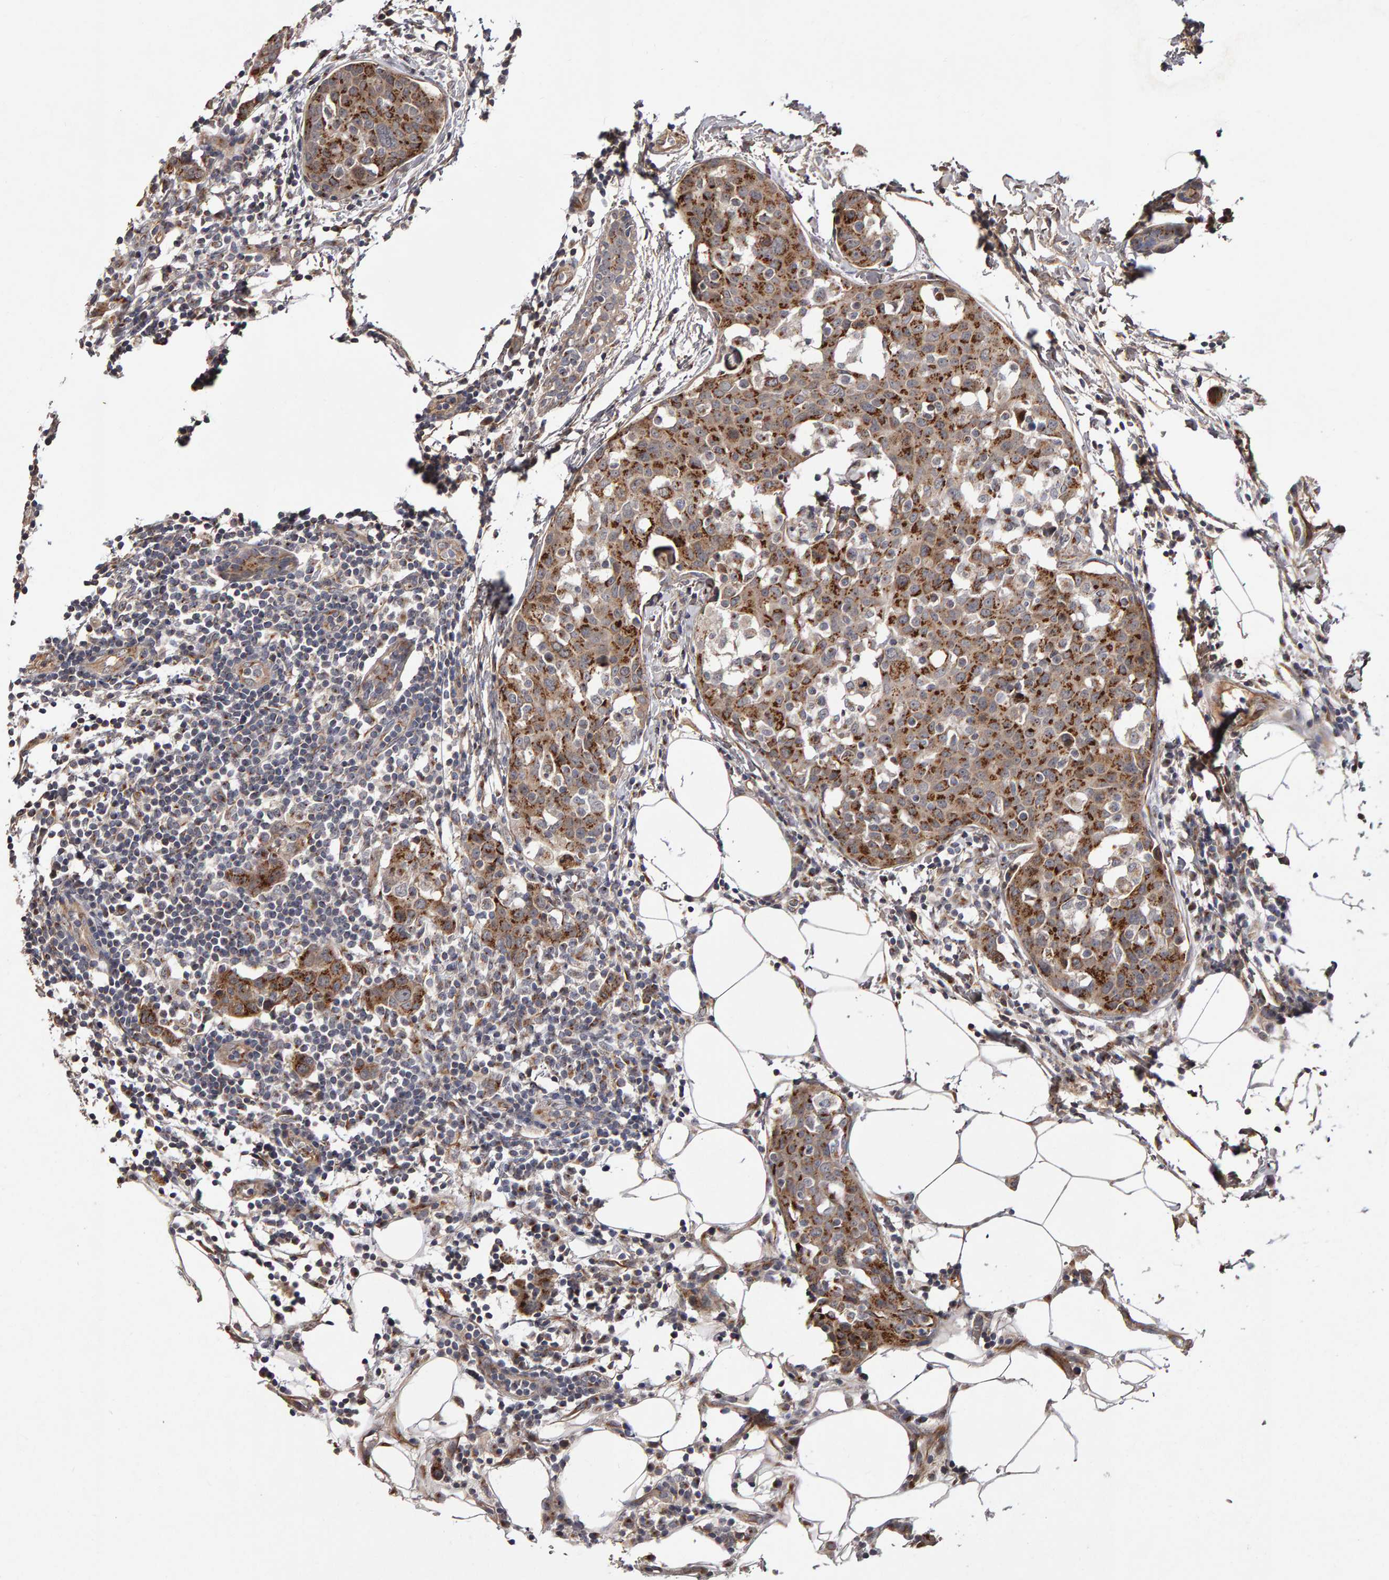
{"staining": {"intensity": "strong", "quantity": ">75%", "location": "cytoplasmic/membranous"}, "tissue": "breast cancer", "cell_type": "Tumor cells", "image_type": "cancer", "snomed": [{"axis": "morphology", "description": "Normal tissue, NOS"}, {"axis": "morphology", "description": "Duct carcinoma"}, {"axis": "topography", "description": "Breast"}], "caption": "An image of human breast cancer (intraductal carcinoma) stained for a protein reveals strong cytoplasmic/membranous brown staining in tumor cells.", "gene": "CANT1", "patient": {"sex": "female", "age": 37}}